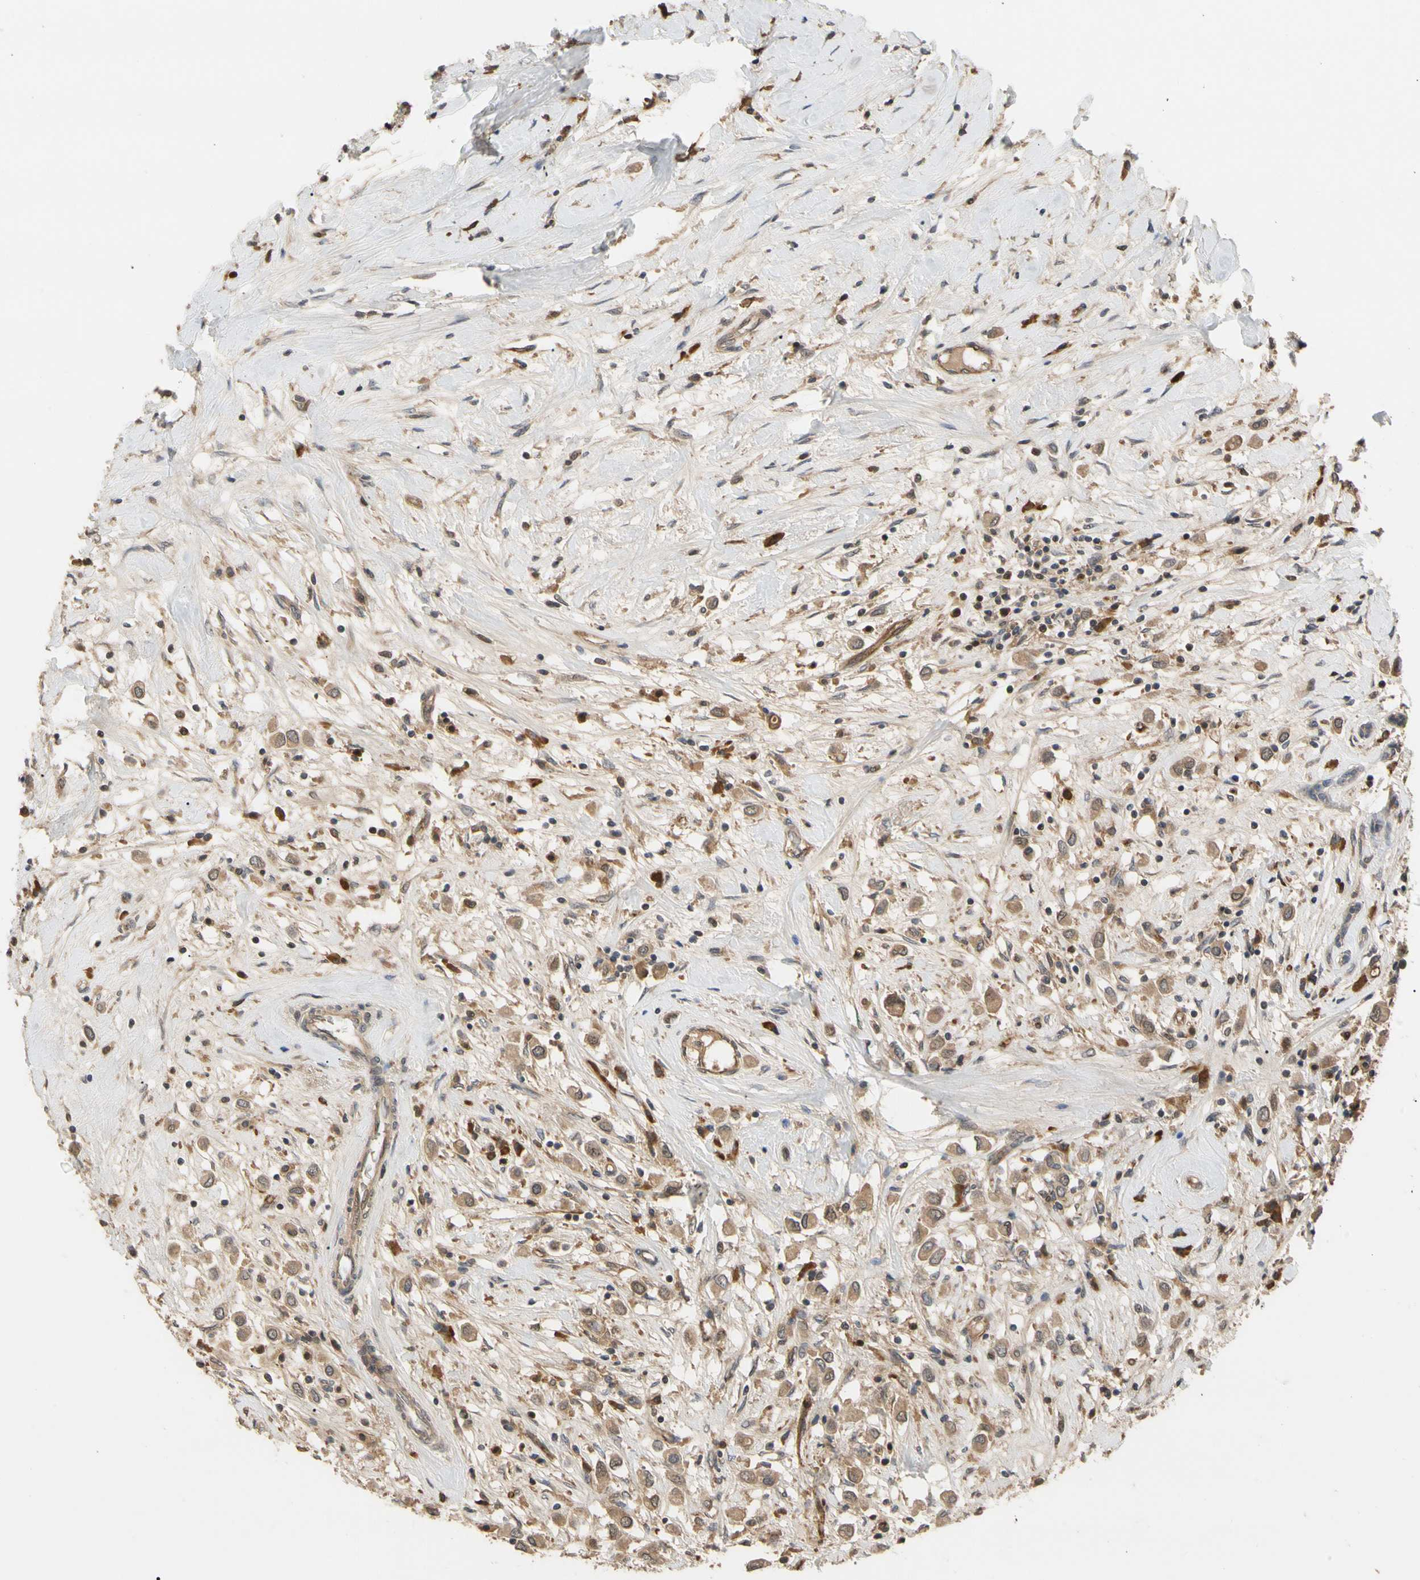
{"staining": {"intensity": "moderate", "quantity": ">75%", "location": "cytoplasmic/membranous"}, "tissue": "breast cancer", "cell_type": "Tumor cells", "image_type": "cancer", "snomed": [{"axis": "morphology", "description": "Duct carcinoma"}, {"axis": "topography", "description": "Breast"}], "caption": "IHC (DAB (3,3'-diaminobenzidine)) staining of breast cancer exhibits moderate cytoplasmic/membranous protein expression in approximately >75% of tumor cells.", "gene": "CYTIP", "patient": {"sex": "female", "age": 61}}